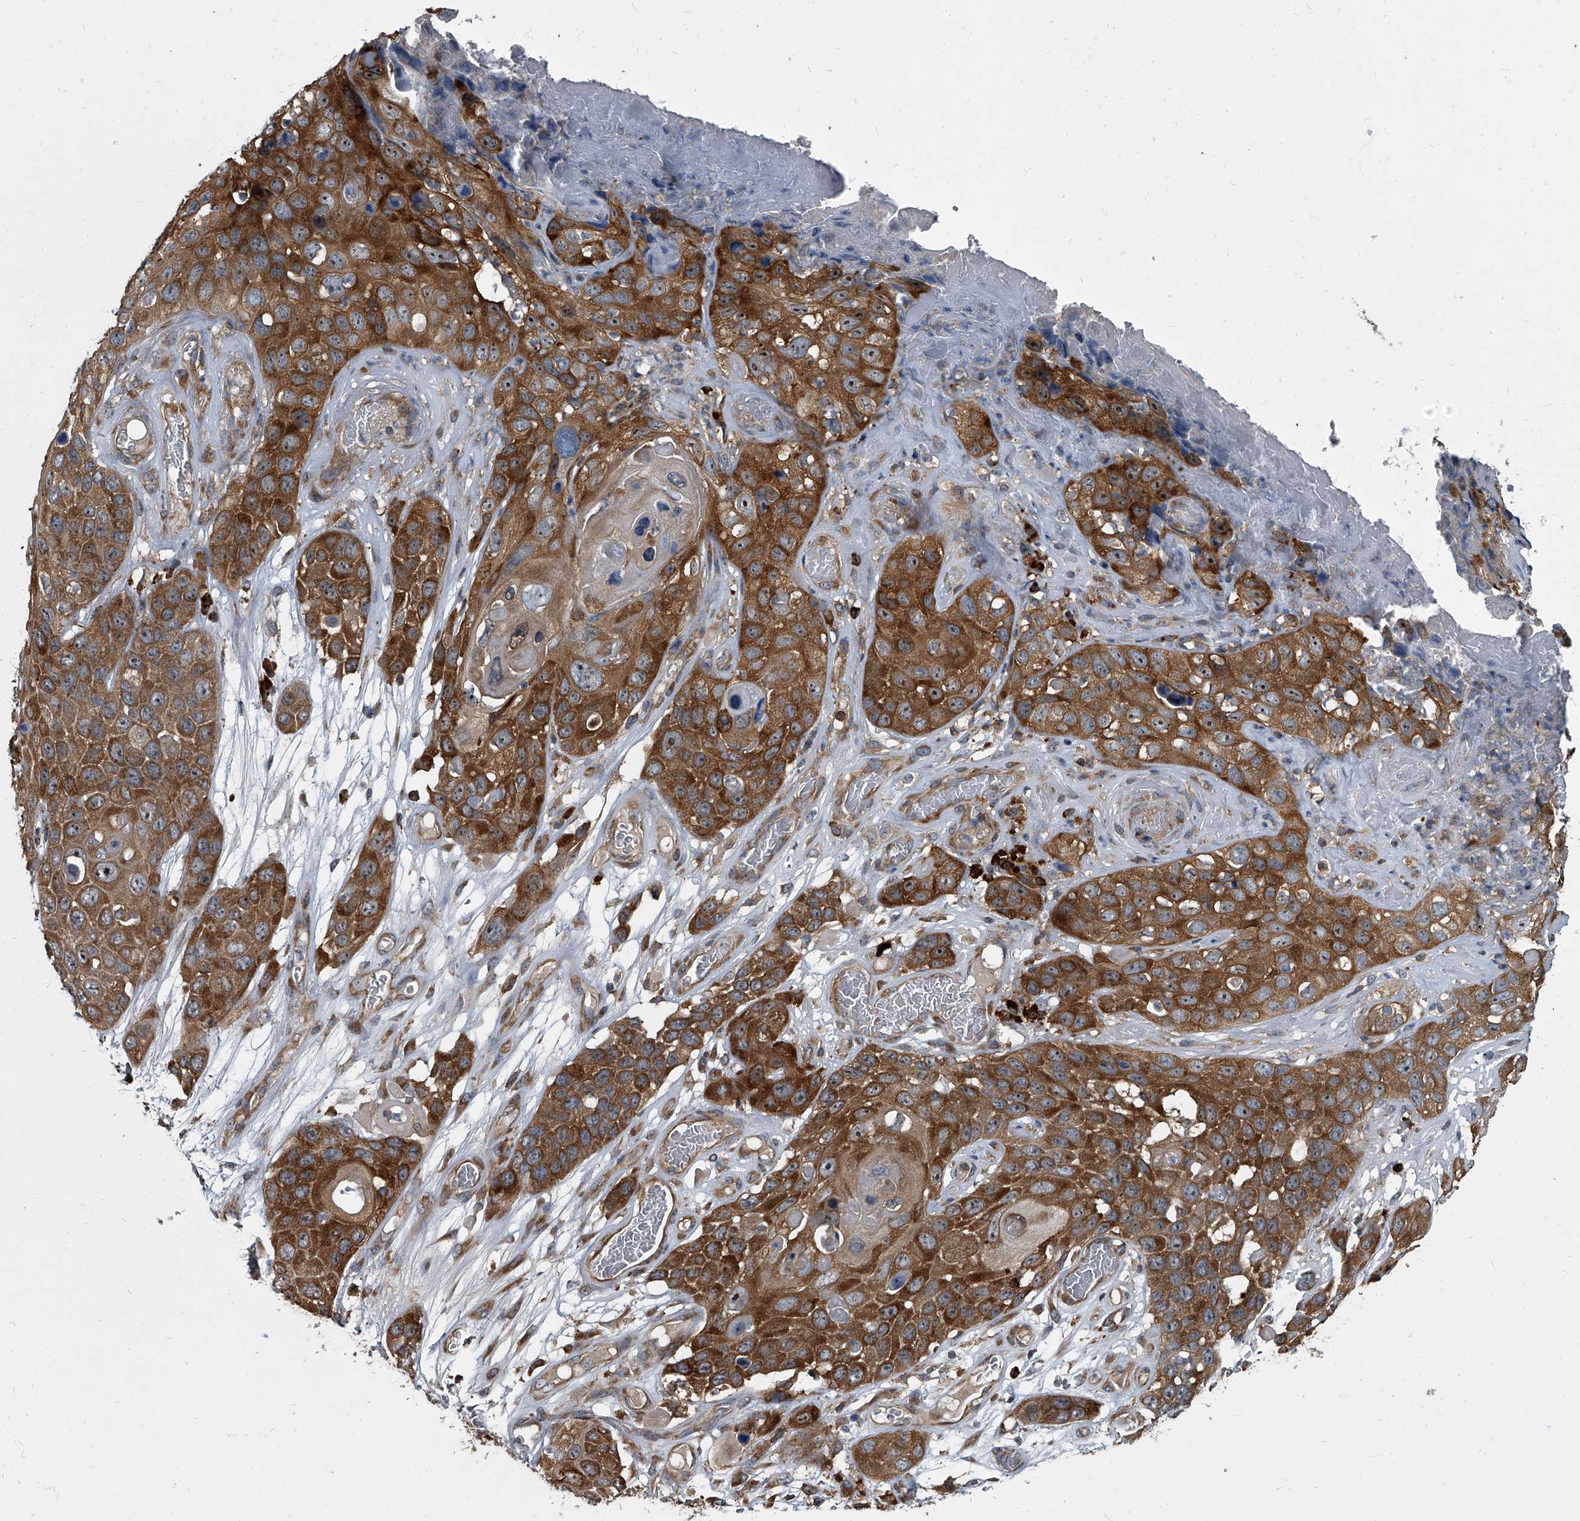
{"staining": {"intensity": "strong", "quantity": ">75%", "location": "cytoplasmic/membranous"}, "tissue": "skin cancer", "cell_type": "Tumor cells", "image_type": "cancer", "snomed": [{"axis": "morphology", "description": "Squamous cell carcinoma, NOS"}, {"axis": "topography", "description": "Skin"}], "caption": "A high amount of strong cytoplasmic/membranous staining is seen in approximately >75% of tumor cells in skin cancer (squamous cell carcinoma) tissue.", "gene": "CDV3", "patient": {"sex": "male", "age": 55}}